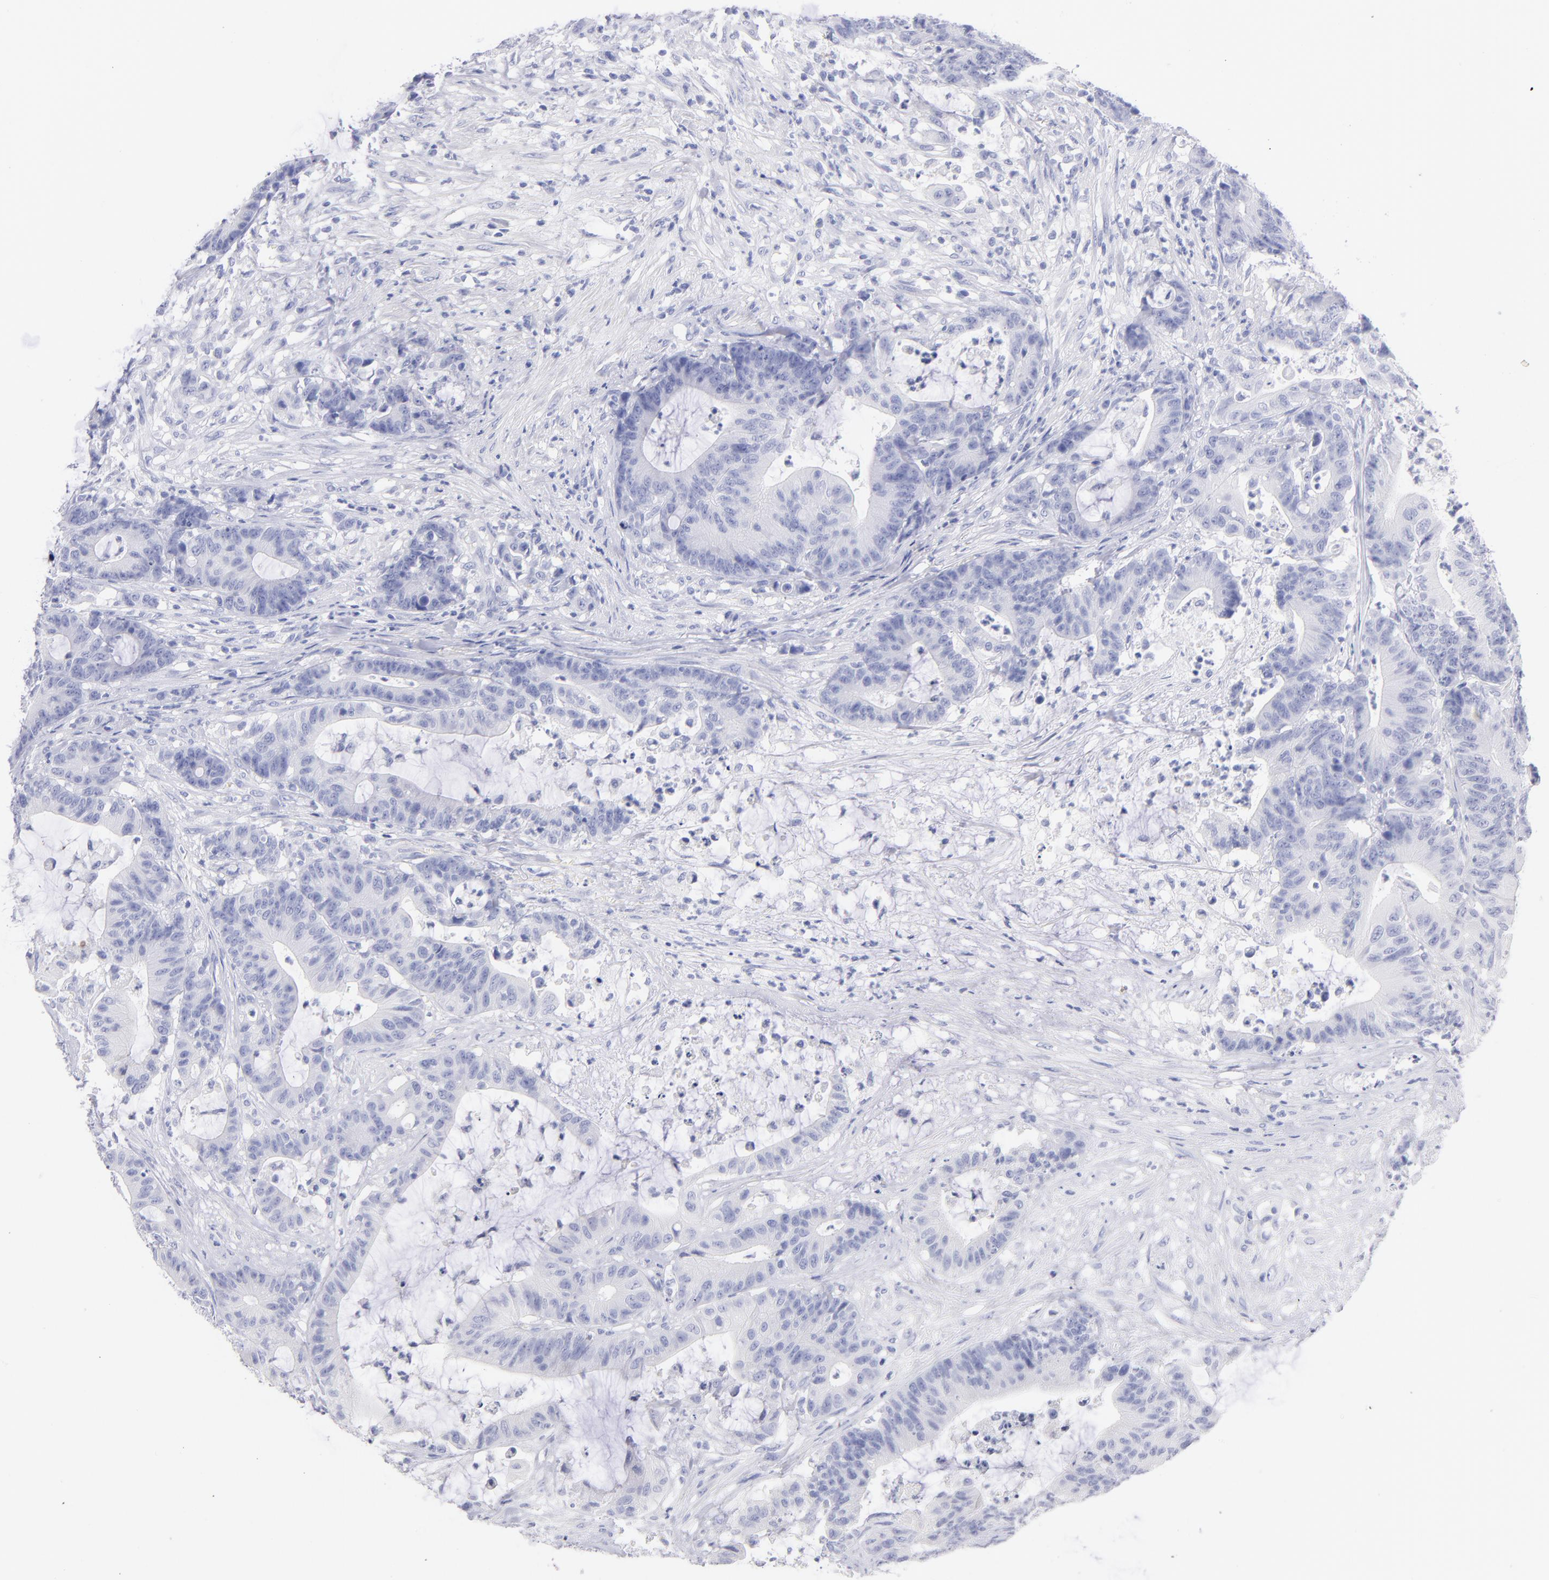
{"staining": {"intensity": "negative", "quantity": "none", "location": "none"}, "tissue": "colorectal cancer", "cell_type": "Tumor cells", "image_type": "cancer", "snomed": [{"axis": "morphology", "description": "Adenocarcinoma, NOS"}, {"axis": "topography", "description": "Colon"}], "caption": "The immunohistochemistry (IHC) micrograph has no significant expression in tumor cells of adenocarcinoma (colorectal) tissue.", "gene": "SCGN", "patient": {"sex": "female", "age": 84}}